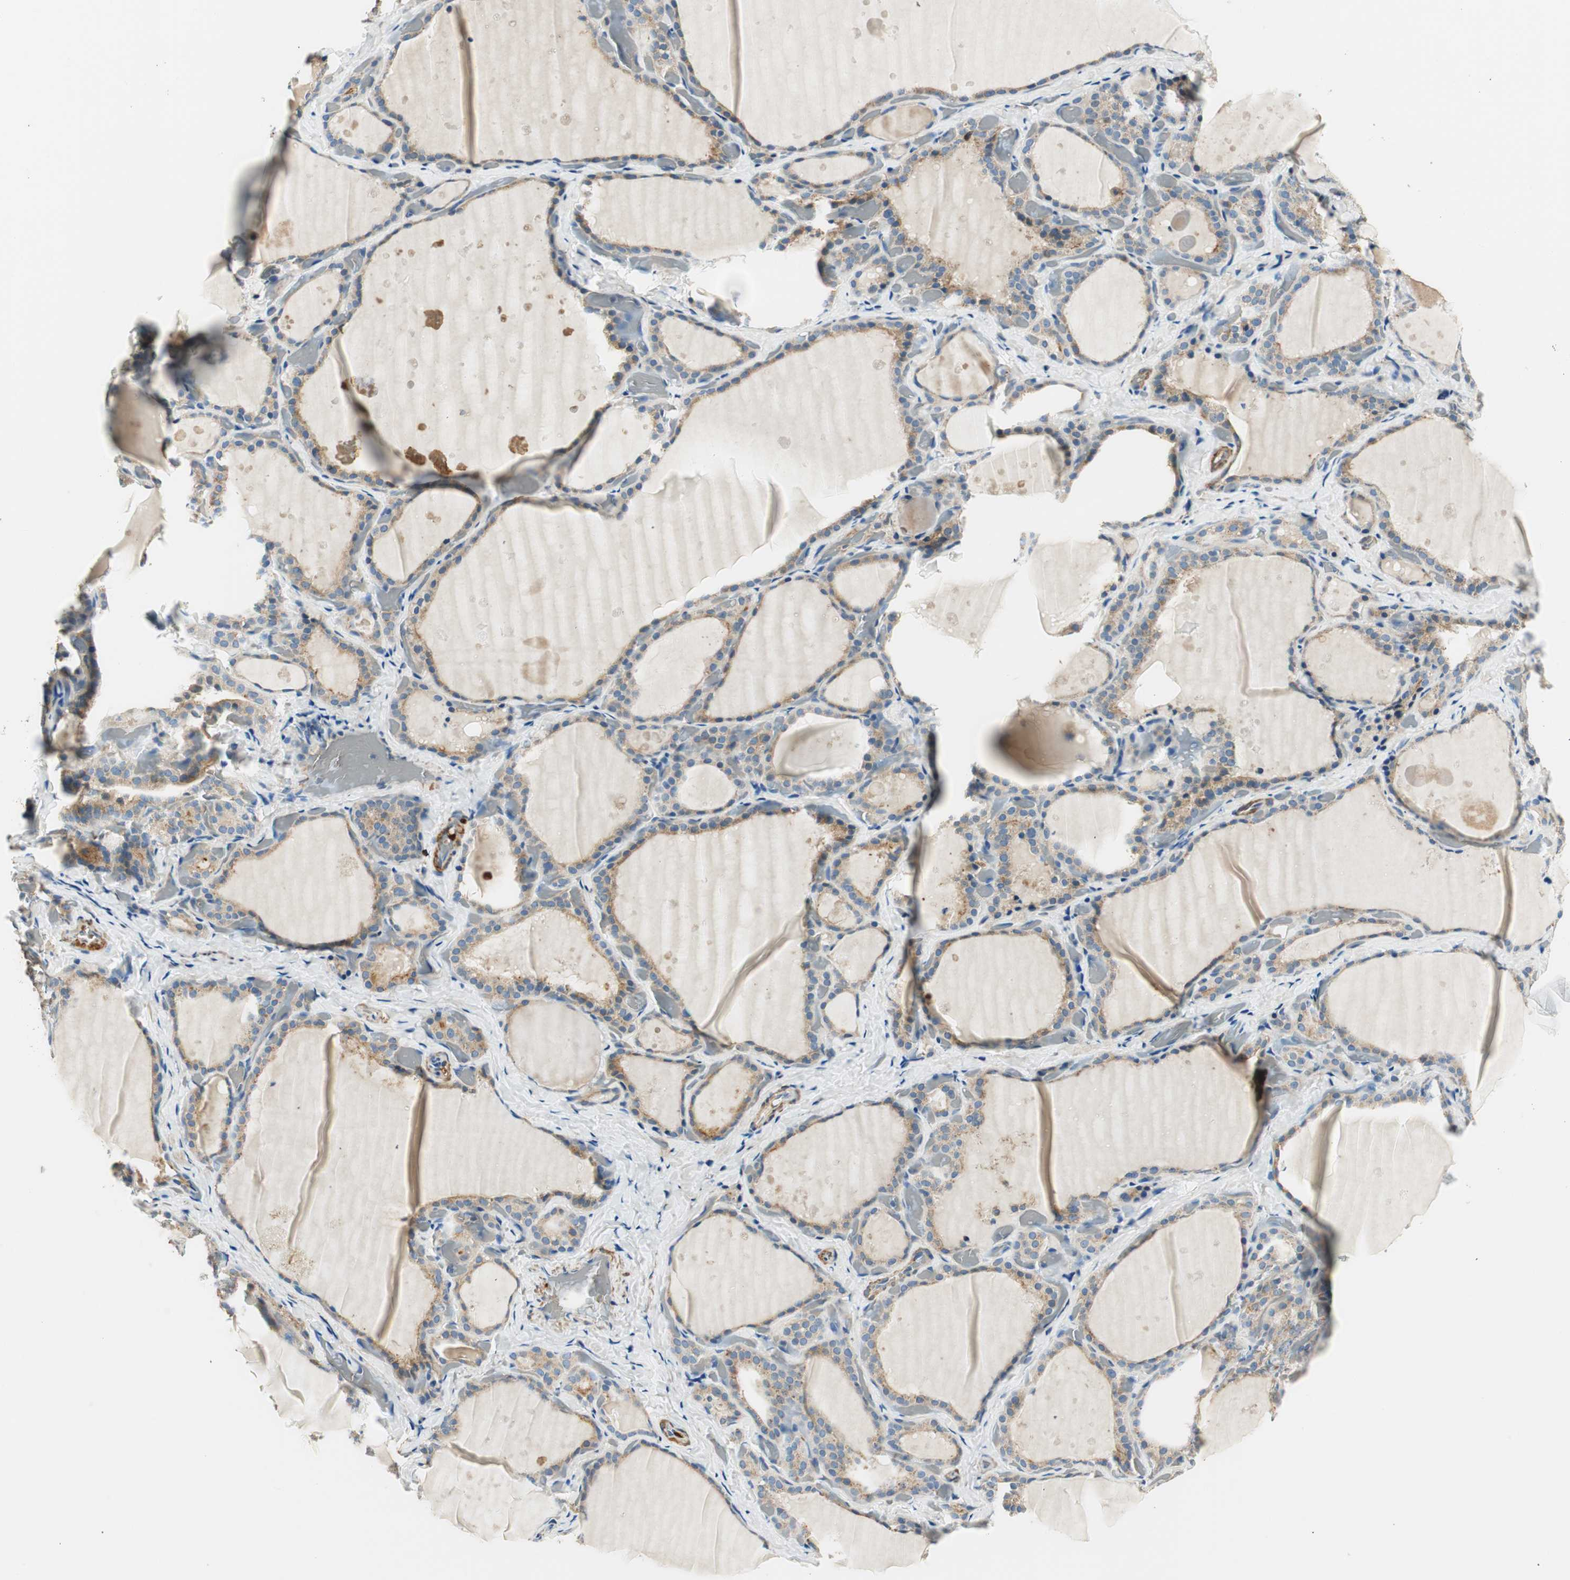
{"staining": {"intensity": "moderate", "quantity": ">75%", "location": "cytoplasmic/membranous"}, "tissue": "thyroid gland", "cell_type": "Glandular cells", "image_type": "normal", "snomed": [{"axis": "morphology", "description": "Normal tissue, NOS"}, {"axis": "topography", "description": "Thyroid gland"}], "caption": "About >75% of glandular cells in unremarkable human thyroid gland reveal moderate cytoplasmic/membranous protein positivity as visualized by brown immunohistochemical staining.", "gene": "RORB", "patient": {"sex": "female", "age": 44}}